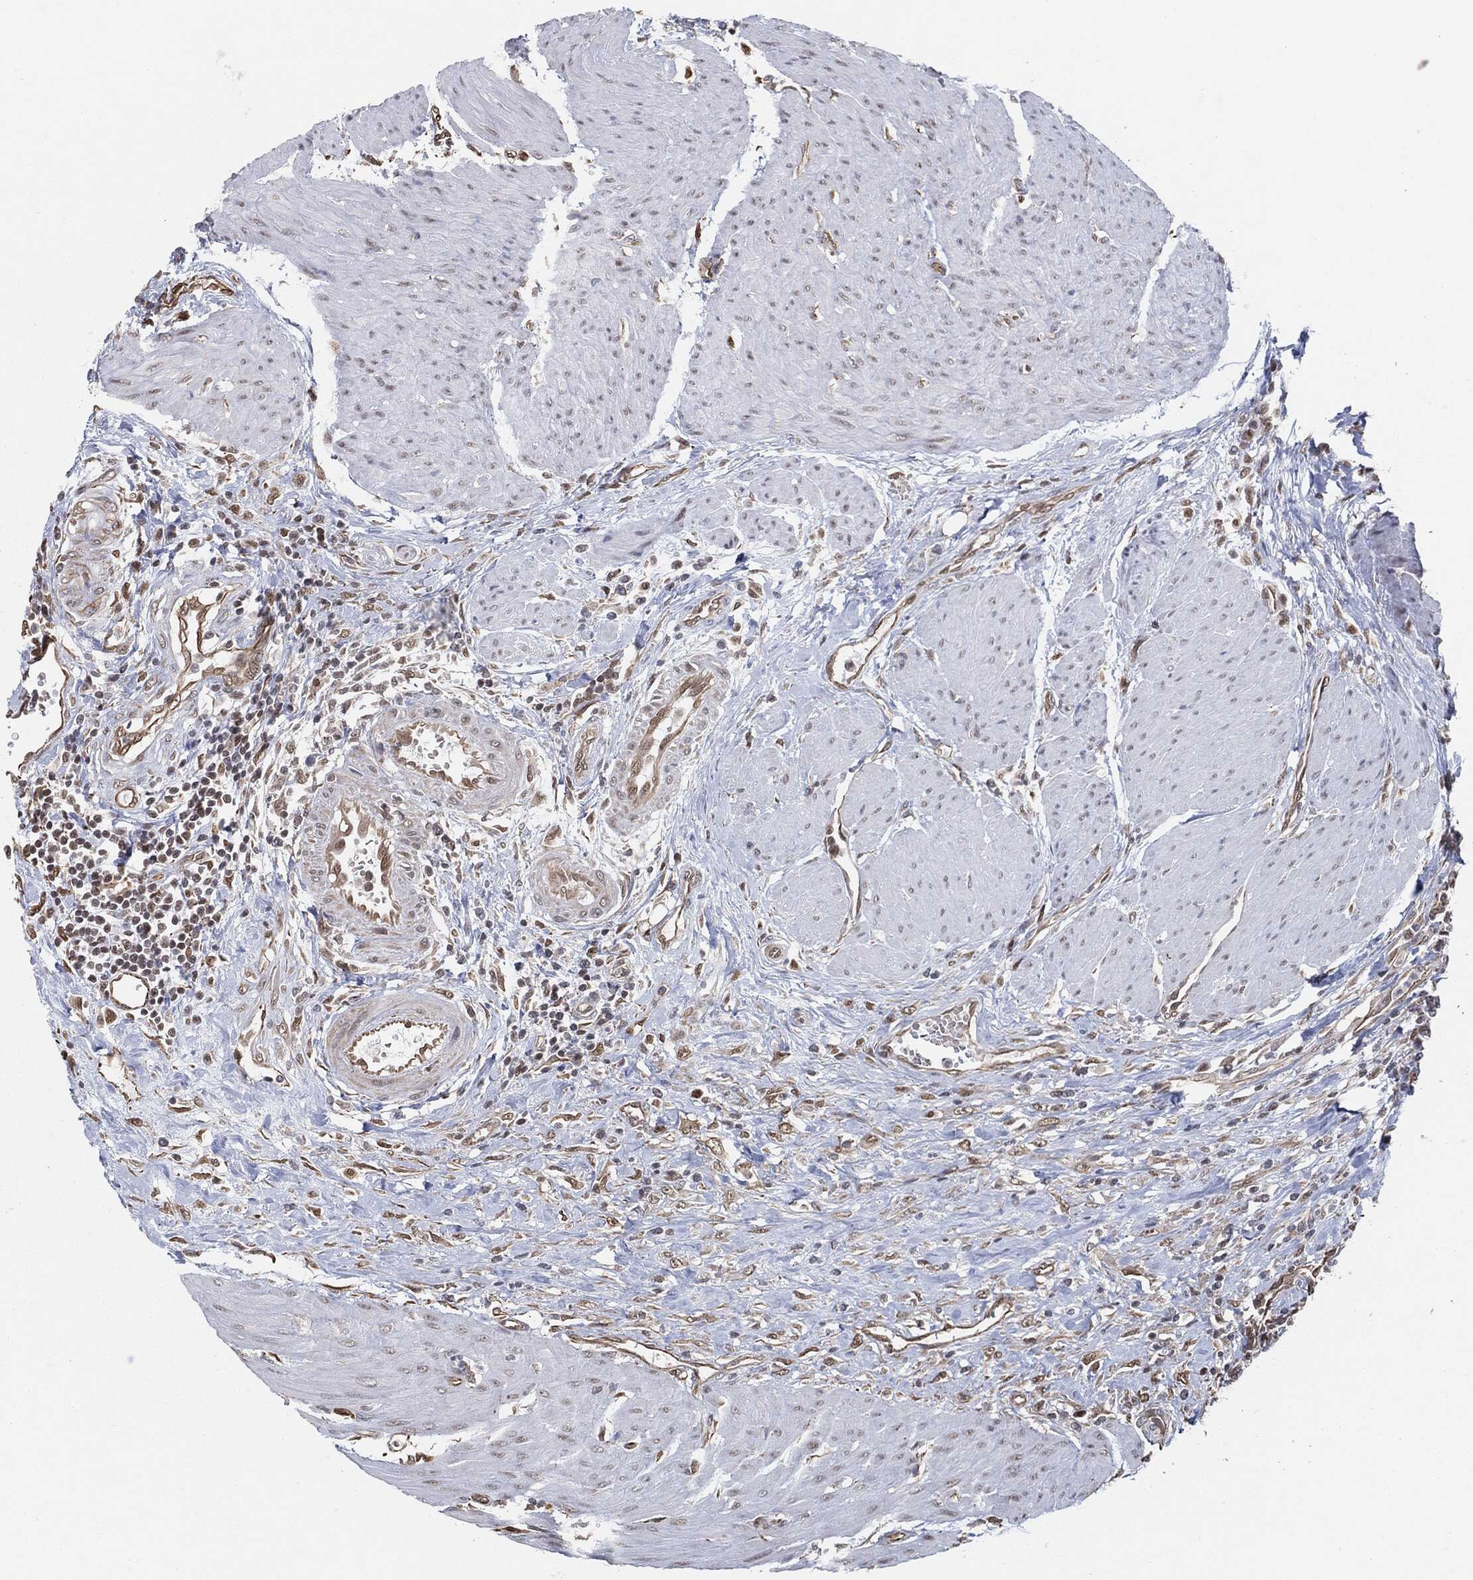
{"staining": {"intensity": "negative", "quantity": "none", "location": "none"}, "tissue": "urothelial cancer", "cell_type": "Tumor cells", "image_type": "cancer", "snomed": [{"axis": "morphology", "description": "Urothelial carcinoma, High grade"}, {"axis": "topography", "description": "Urinary bladder"}], "caption": "Immunohistochemical staining of urothelial cancer exhibits no significant positivity in tumor cells.", "gene": "TP53RK", "patient": {"sex": "male", "age": 35}}